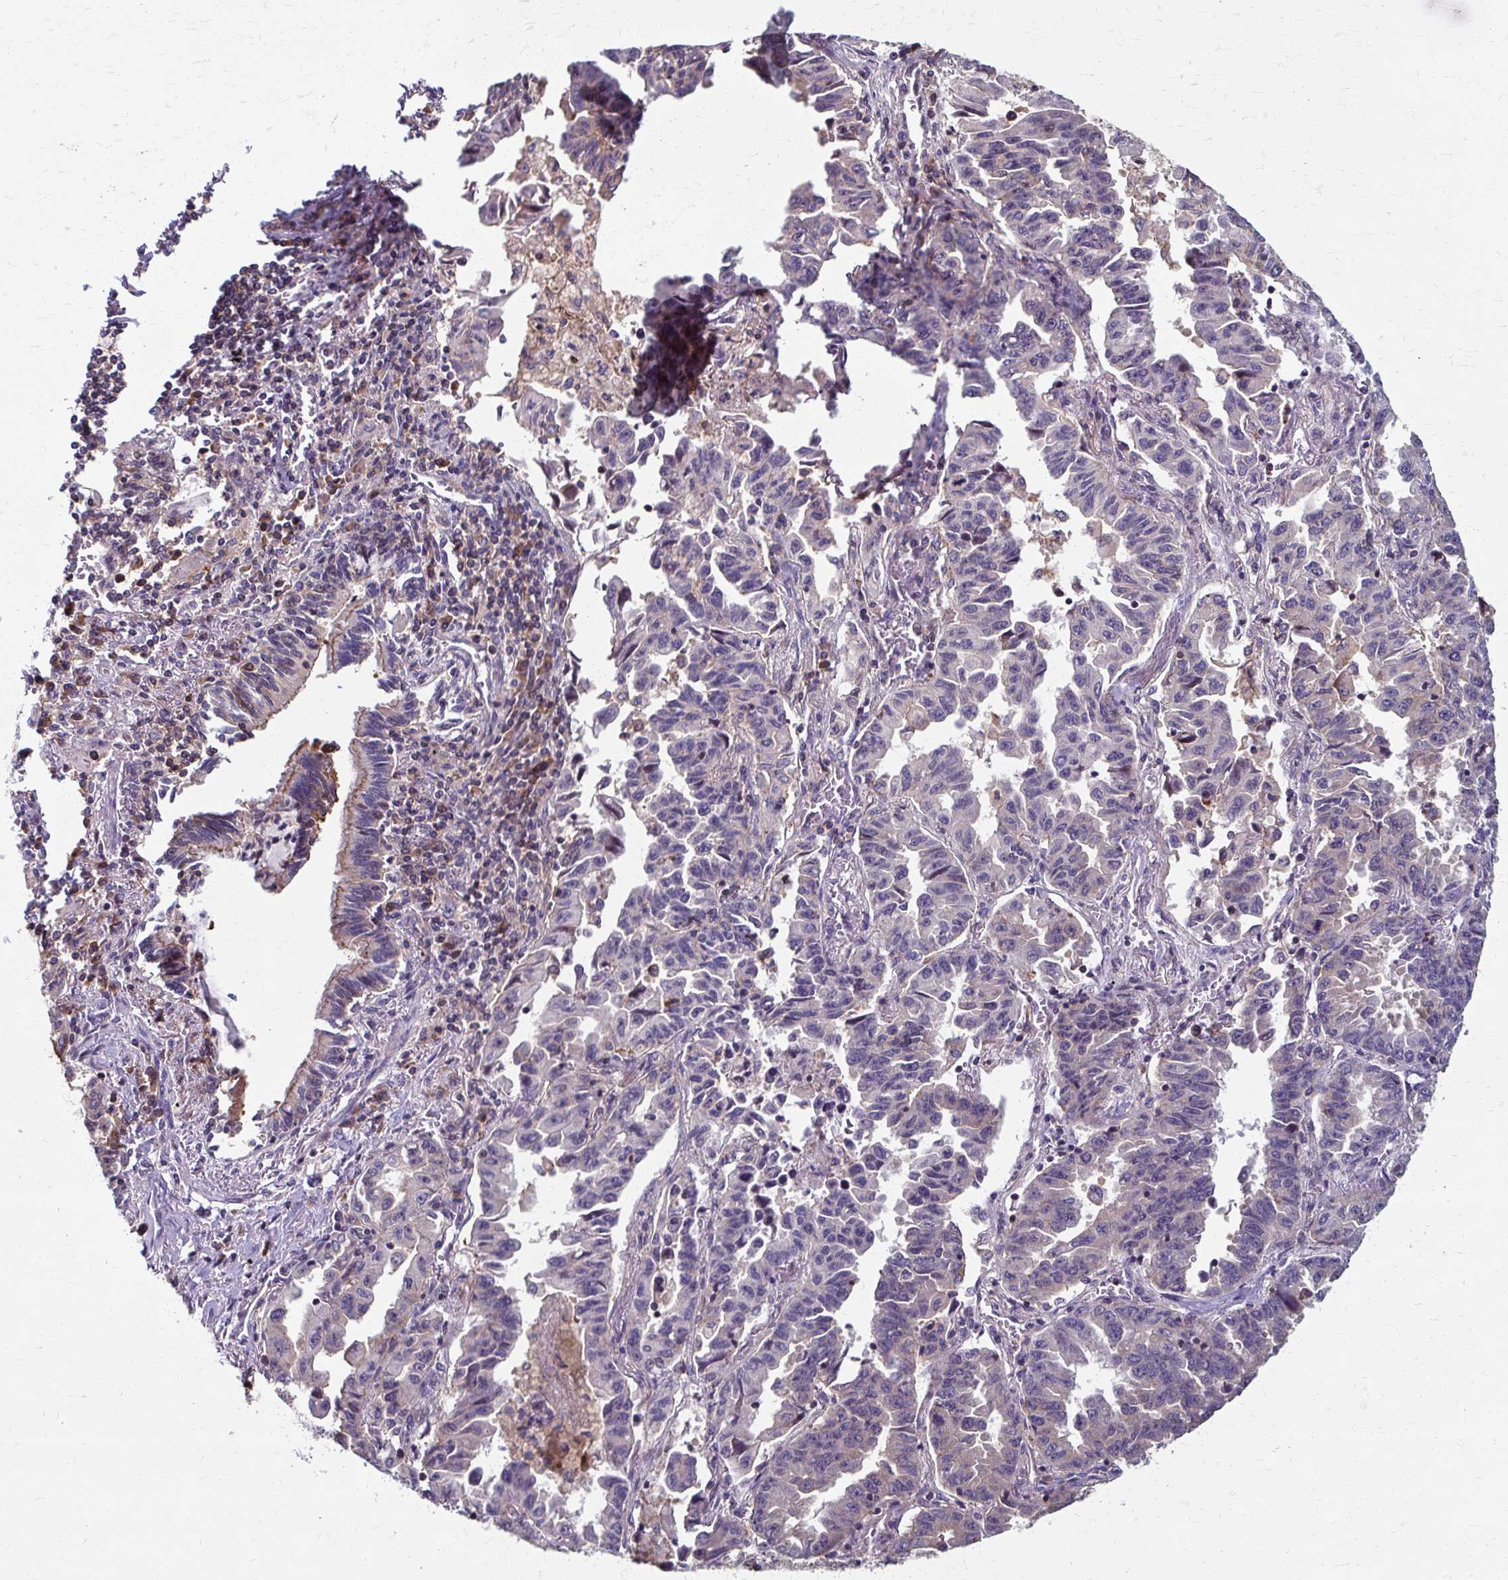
{"staining": {"intensity": "weak", "quantity": "<25%", "location": "cytoplasmic/membranous"}, "tissue": "lung cancer", "cell_type": "Tumor cells", "image_type": "cancer", "snomed": [{"axis": "morphology", "description": "Adenocarcinoma, NOS"}, {"axis": "topography", "description": "Lung"}], "caption": "Lung cancer was stained to show a protein in brown. There is no significant expression in tumor cells.", "gene": "ZNF555", "patient": {"sex": "female", "age": 51}}